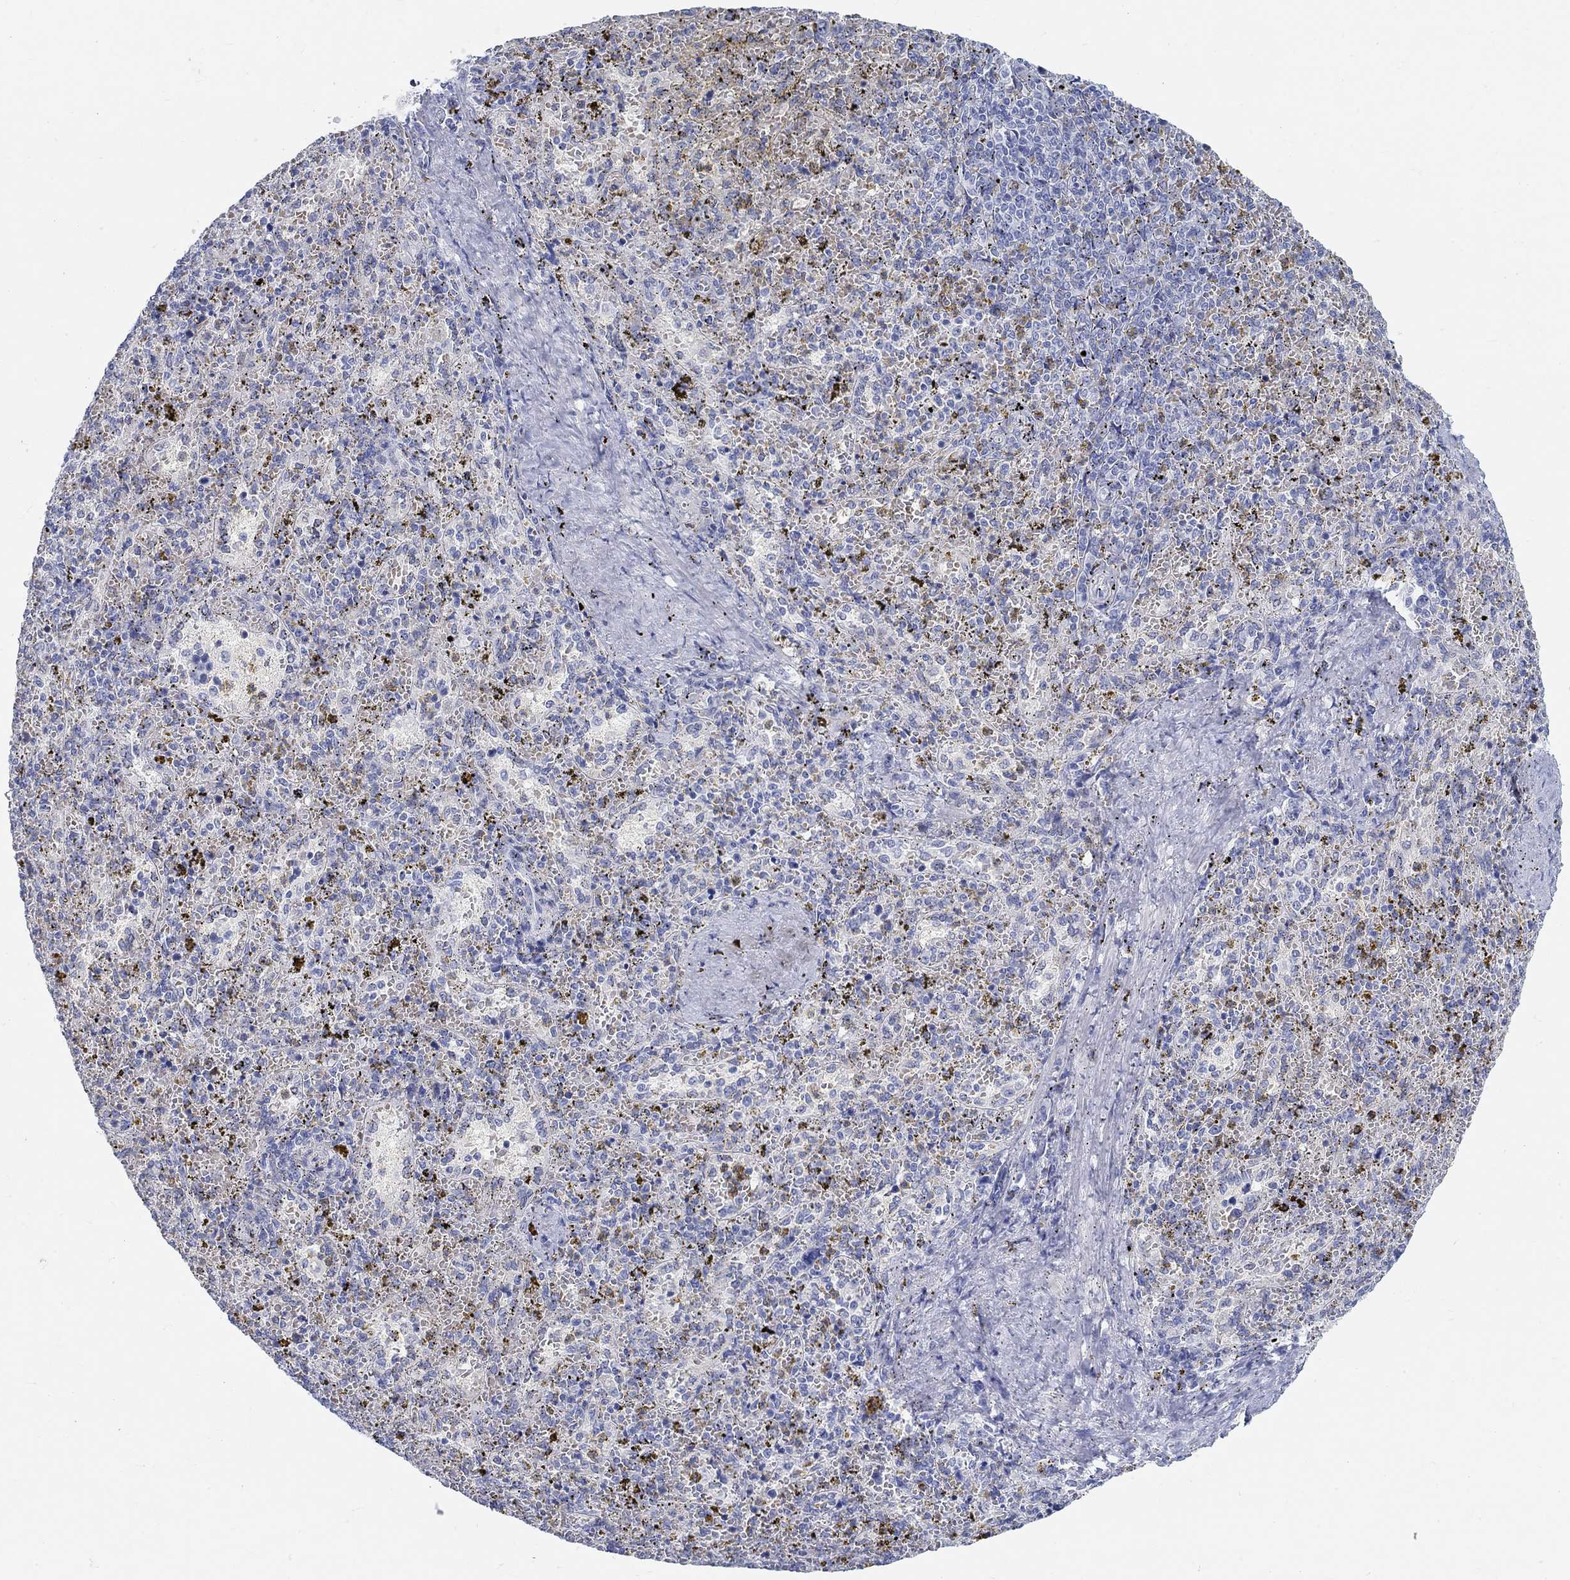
{"staining": {"intensity": "negative", "quantity": "none", "location": "none"}, "tissue": "spleen", "cell_type": "Cells in red pulp", "image_type": "normal", "snomed": [{"axis": "morphology", "description": "Normal tissue, NOS"}, {"axis": "topography", "description": "Spleen"}], "caption": "This photomicrograph is of normal spleen stained with immunohistochemistry to label a protein in brown with the nuclei are counter-stained blue. There is no expression in cells in red pulp. (Brightfield microscopy of DAB (3,3'-diaminobenzidine) immunohistochemistry (IHC) at high magnification).", "gene": "GRIA3", "patient": {"sex": "female", "age": 50}}